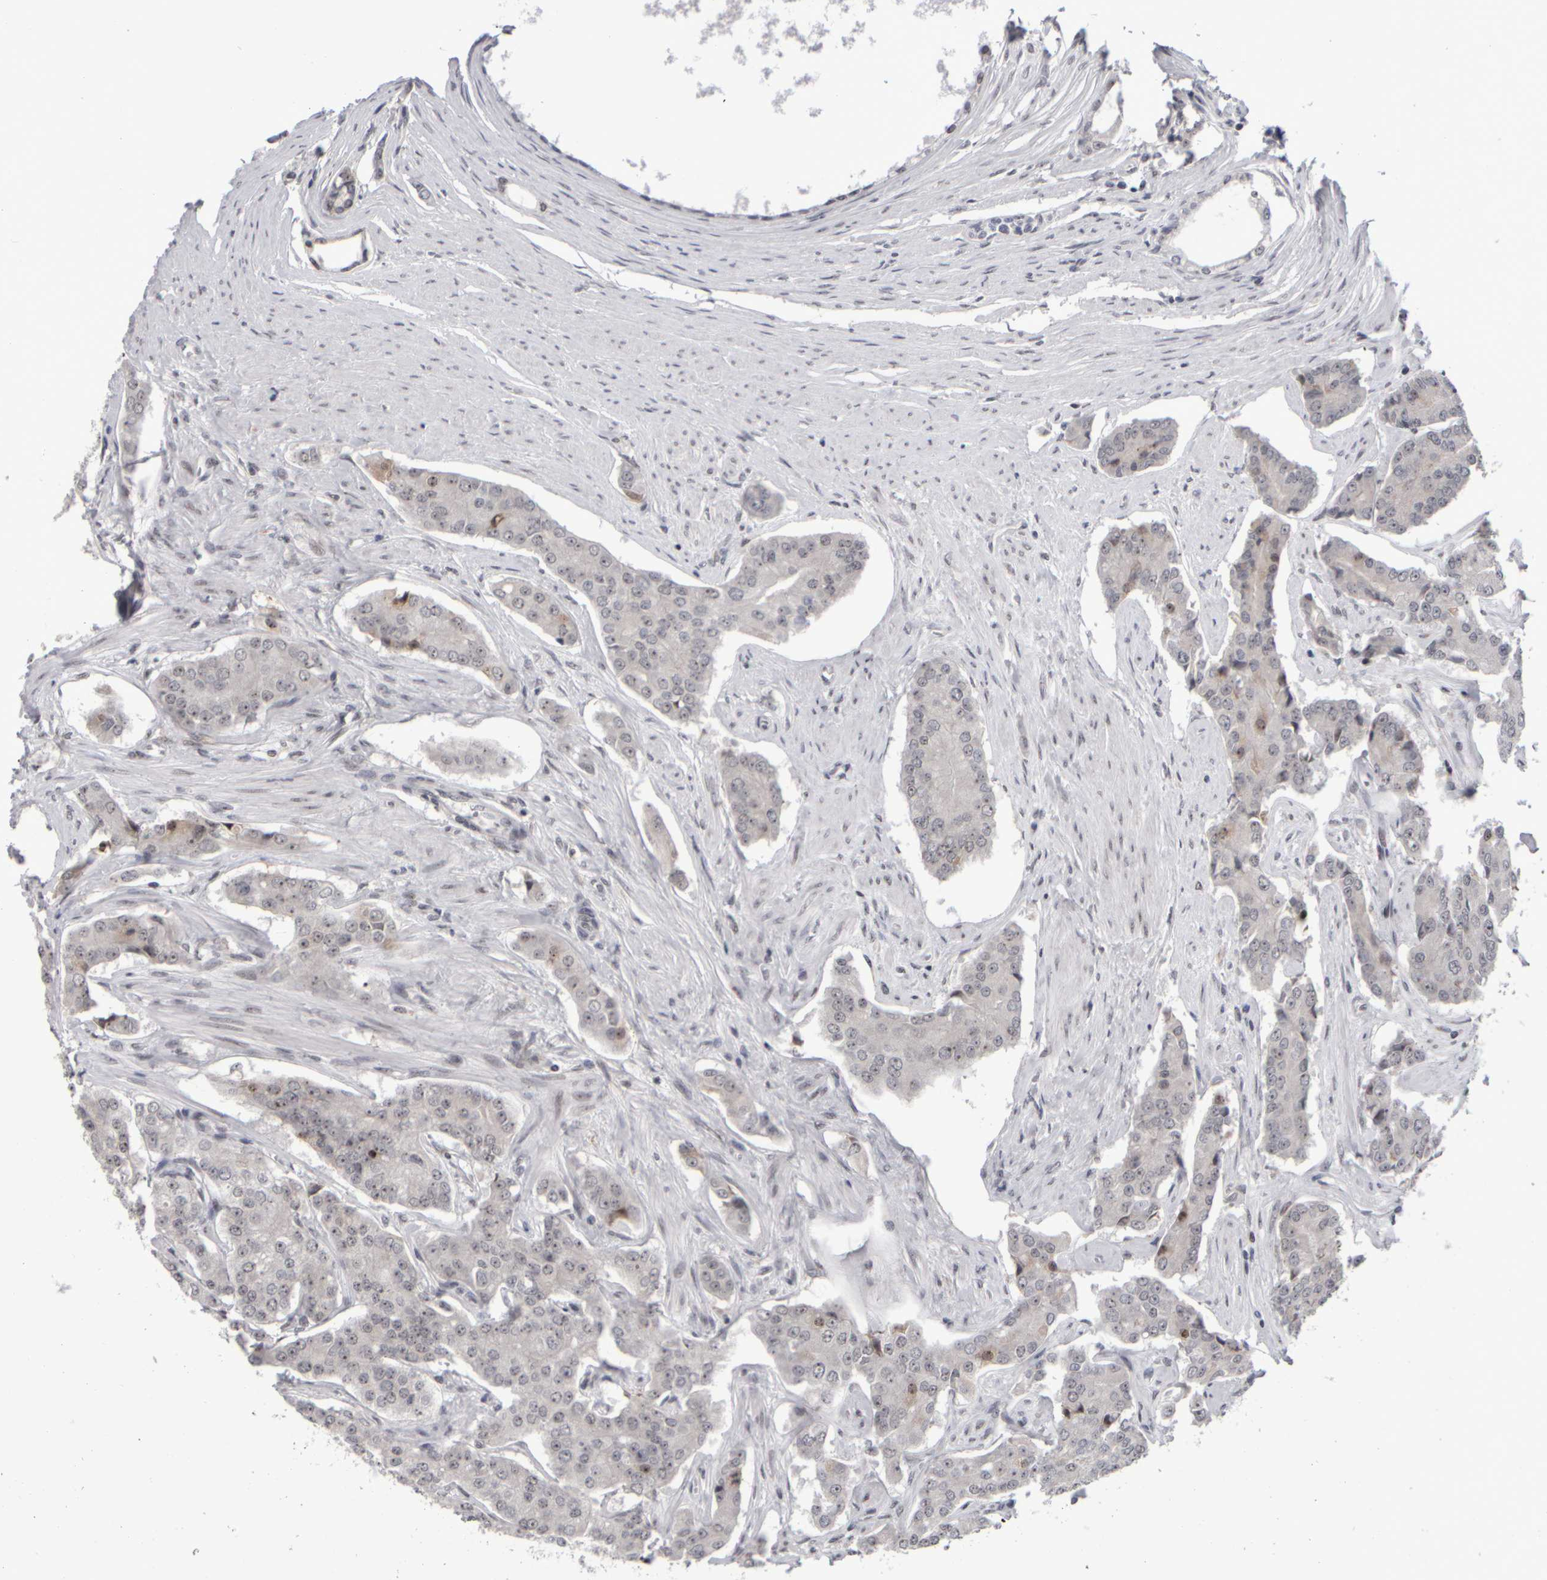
{"staining": {"intensity": "moderate", "quantity": "25%-75%", "location": "nuclear"}, "tissue": "prostate cancer", "cell_type": "Tumor cells", "image_type": "cancer", "snomed": [{"axis": "morphology", "description": "Adenocarcinoma, High grade"}, {"axis": "topography", "description": "Prostate"}], "caption": "An IHC histopathology image of neoplastic tissue is shown. Protein staining in brown highlights moderate nuclear positivity in prostate cancer within tumor cells.", "gene": "SURF6", "patient": {"sex": "male", "age": 71}}